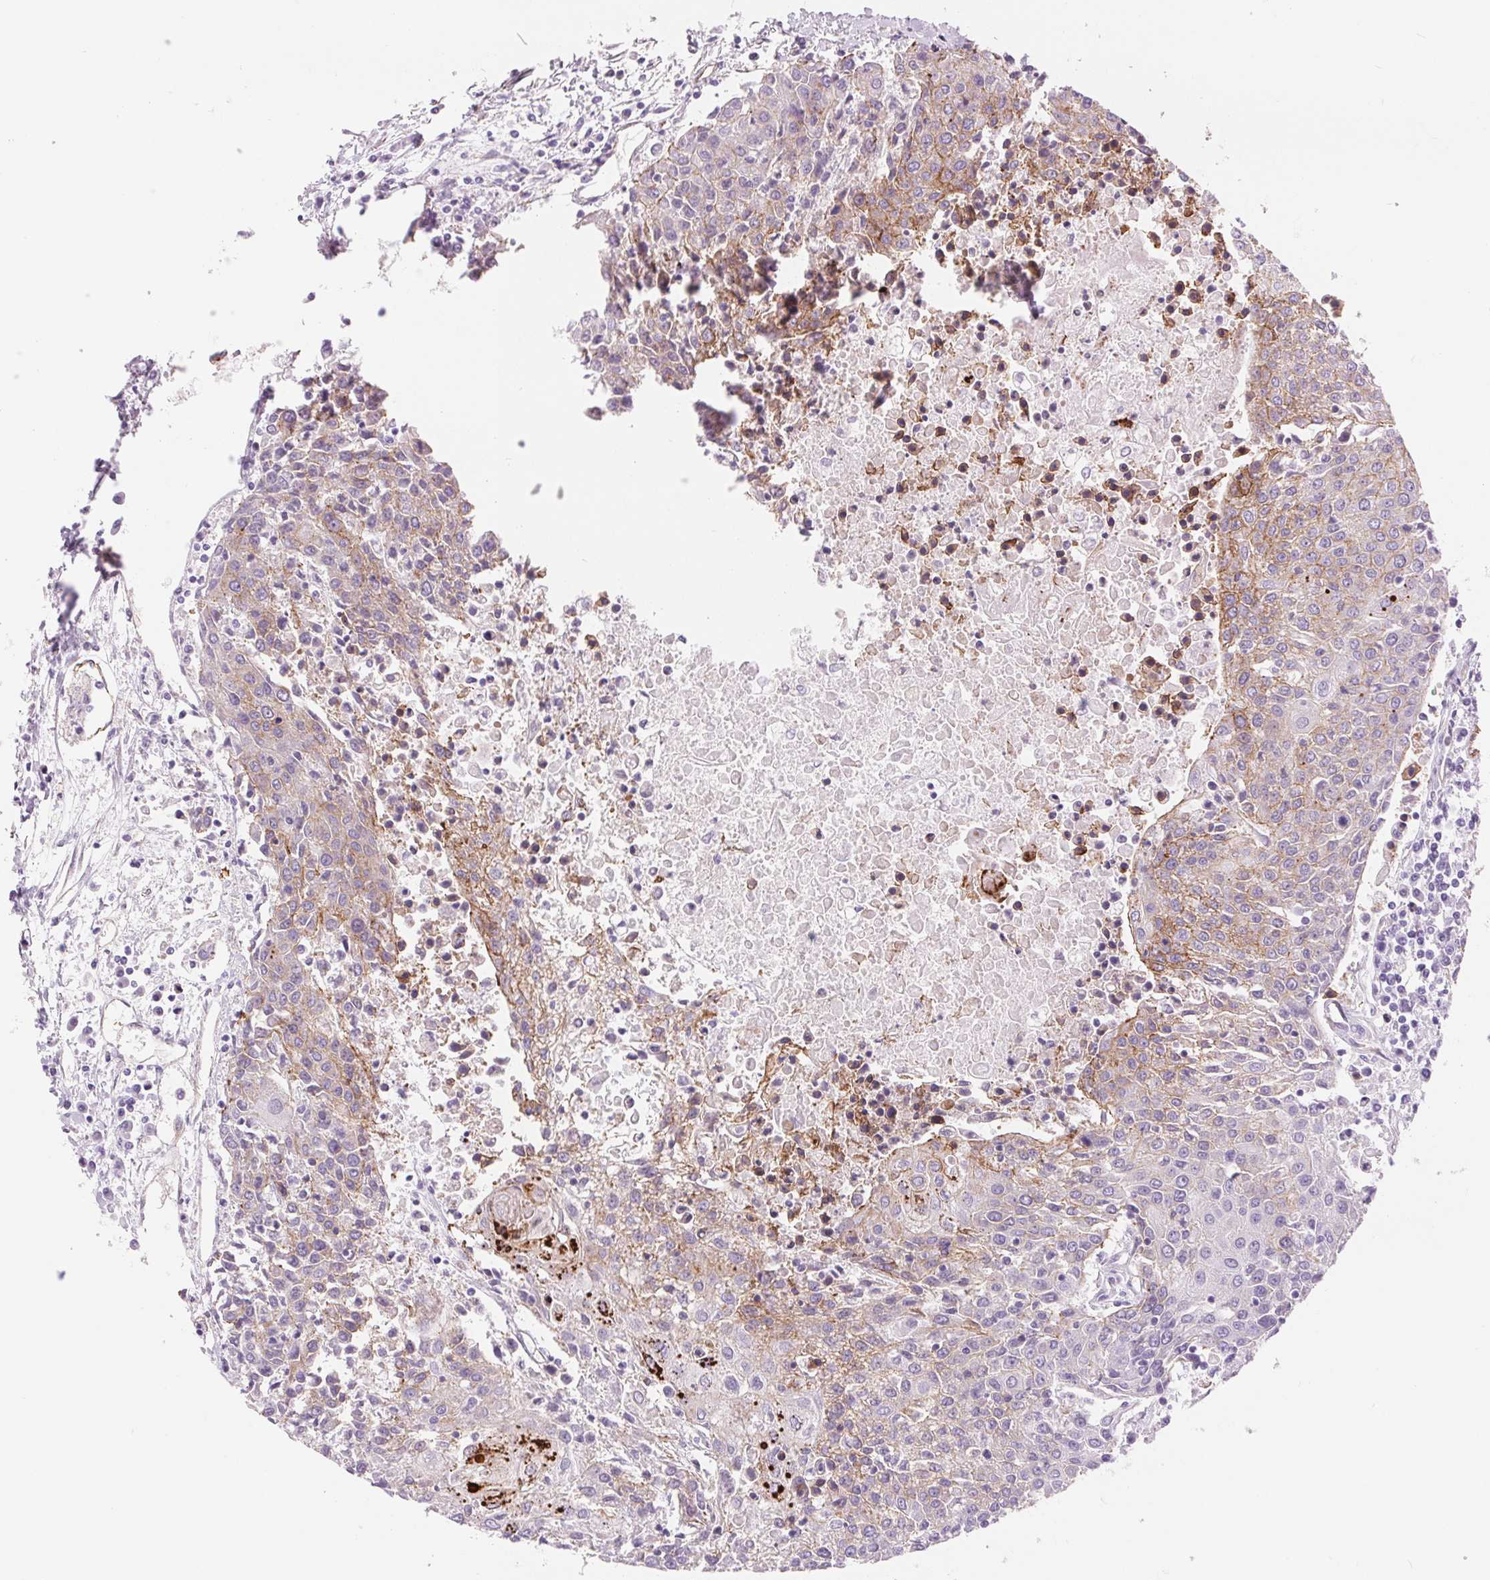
{"staining": {"intensity": "moderate", "quantity": "<25%", "location": "cytoplasmic/membranous"}, "tissue": "urothelial cancer", "cell_type": "Tumor cells", "image_type": "cancer", "snomed": [{"axis": "morphology", "description": "Urothelial carcinoma, High grade"}, {"axis": "topography", "description": "Urinary bladder"}], "caption": "Protein expression by immunohistochemistry demonstrates moderate cytoplasmic/membranous positivity in about <25% of tumor cells in high-grade urothelial carcinoma.", "gene": "DIXDC1", "patient": {"sex": "female", "age": 85}}